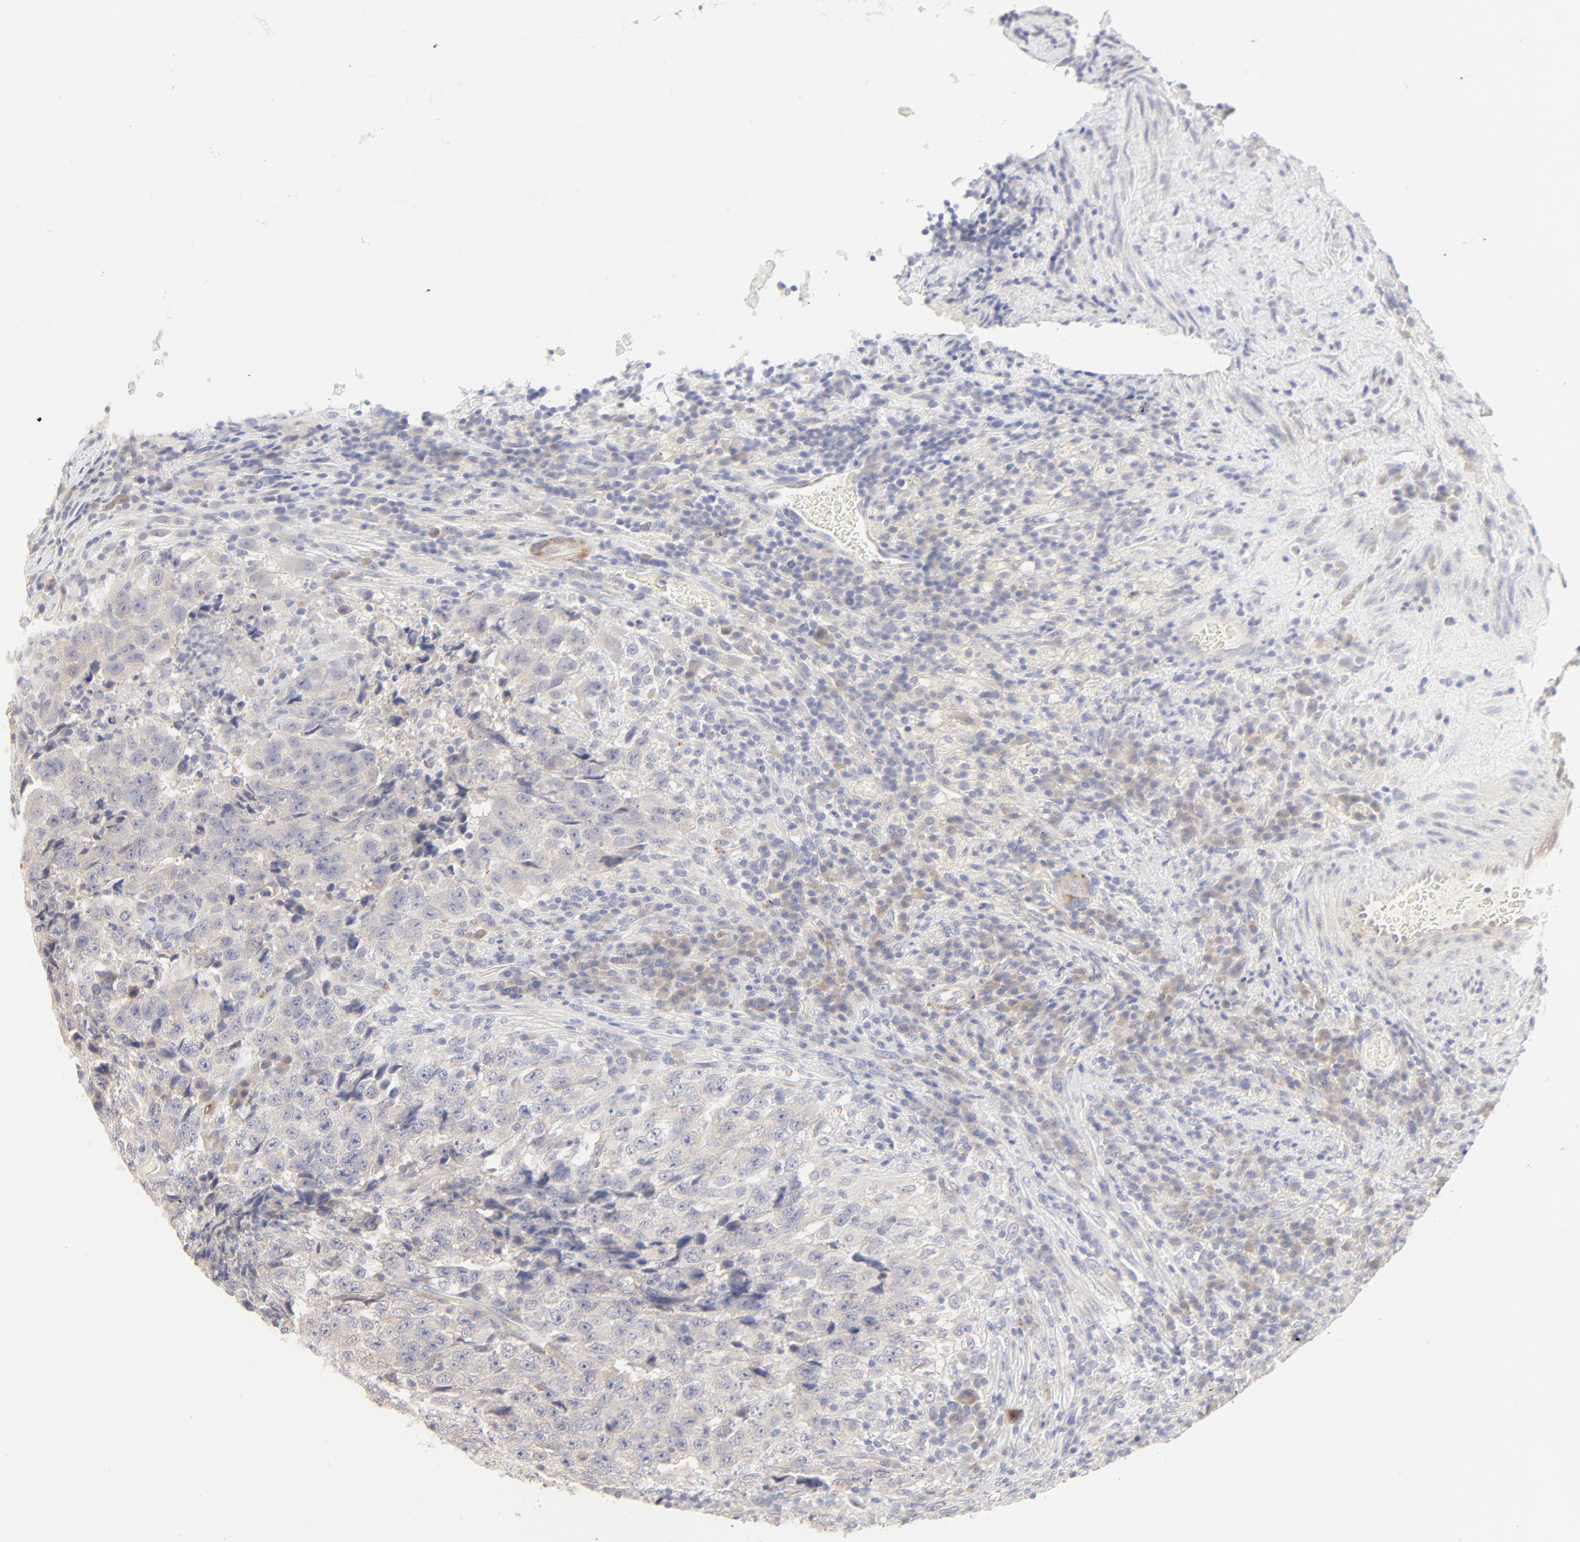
{"staining": {"intensity": "negative", "quantity": "none", "location": "none"}, "tissue": "testis cancer", "cell_type": "Tumor cells", "image_type": "cancer", "snomed": [{"axis": "morphology", "description": "Necrosis, NOS"}, {"axis": "morphology", "description": "Carcinoma, Embryonal, NOS"}, {"axis": "topography", "description": "Testis"}], "caption": "Immunohistochemistry micrograph of testis cancer stained for a protein (brown), which demonstrates no expression in tumor cells.", "gene": "NKX2-2", "patient": {"sex": "male", "age": 19}}